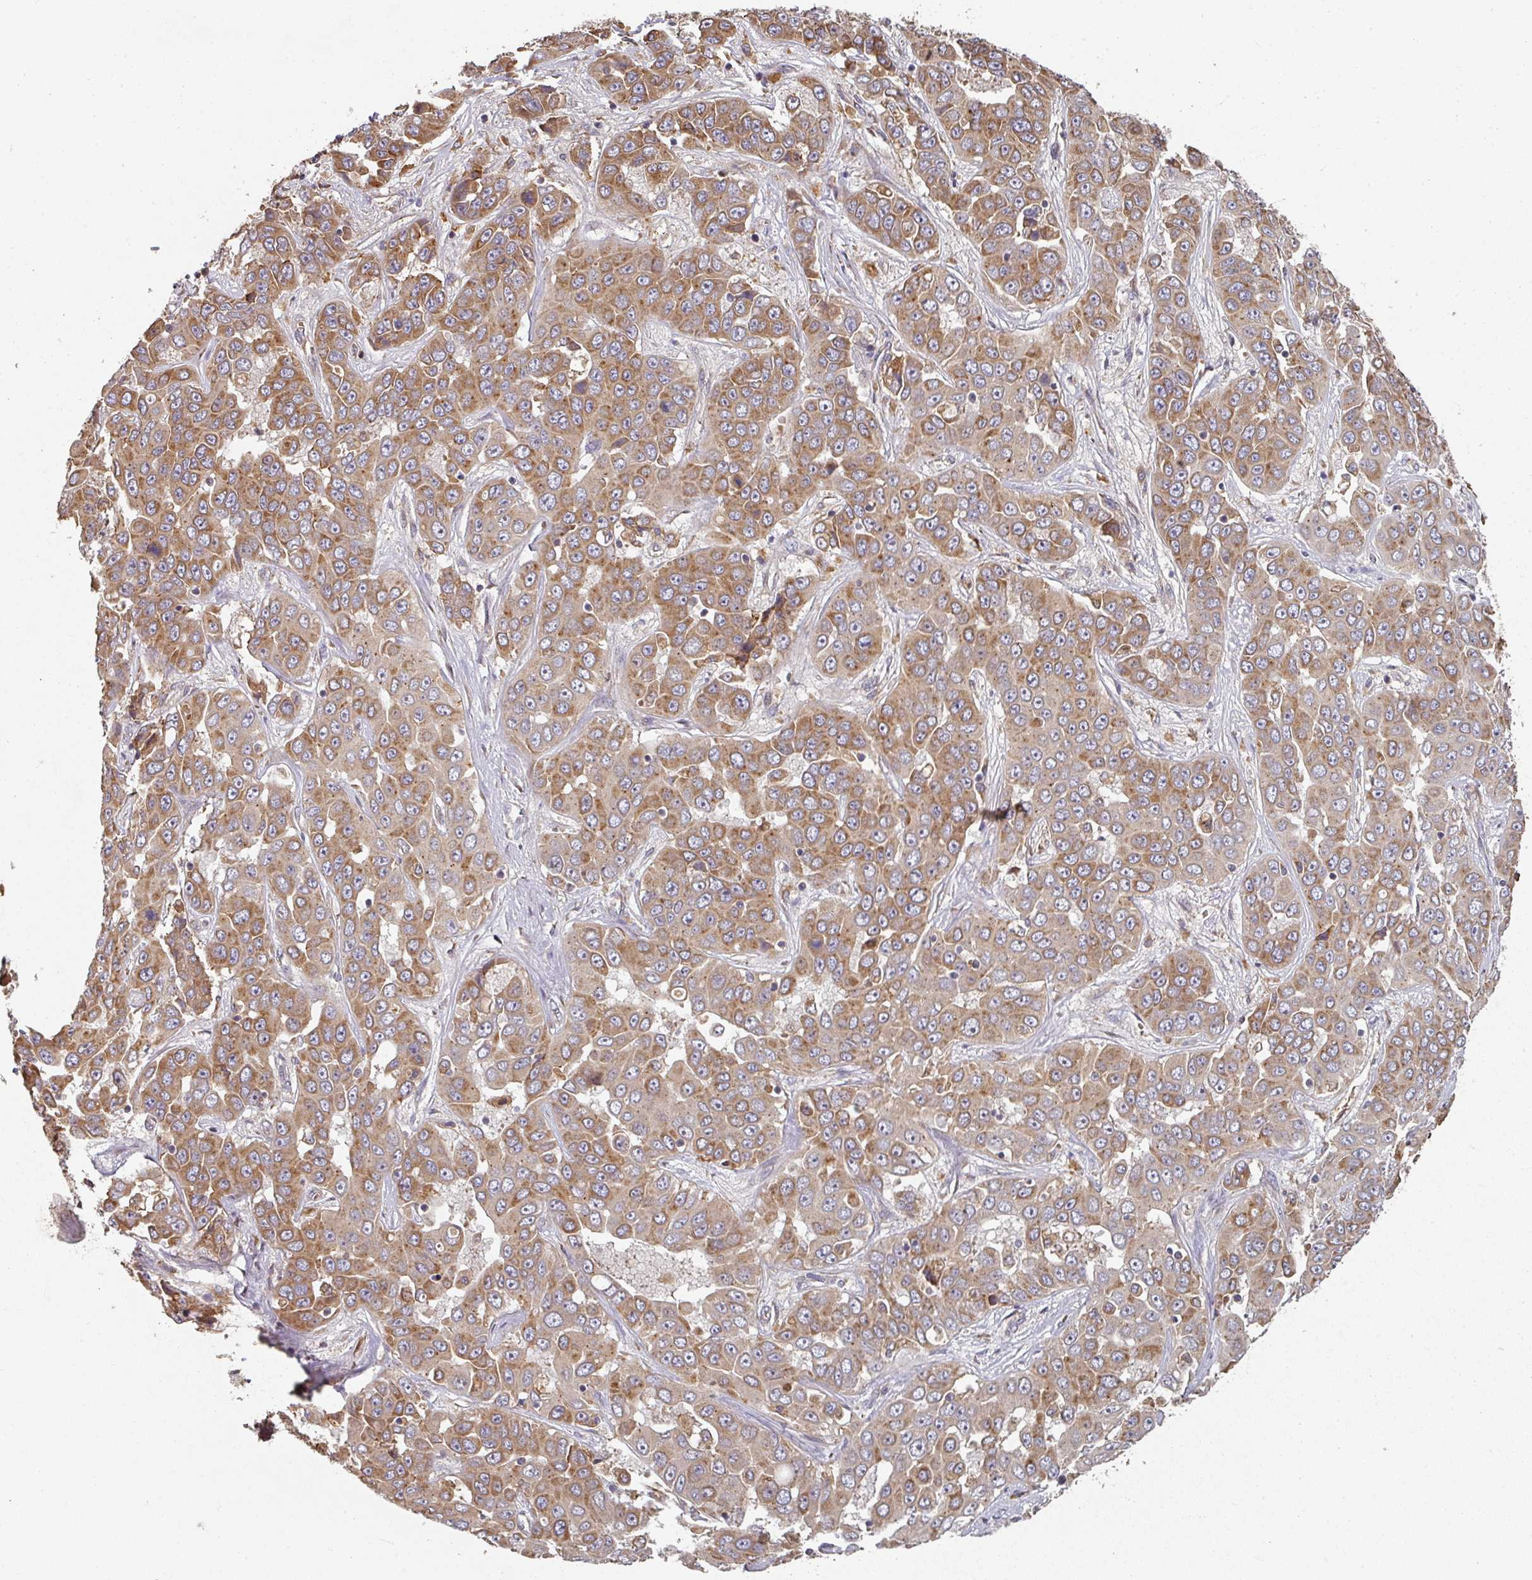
{"staining": {"intensity": "moderate", "quantity": ">75%", "location": "cytoplasmic/membranous"}, "tissue": "liver cancer", "cell_type": "Tumor cells", "image_type": "cancer", "snomed": [{"axis": "morphology", "description": "Cholangiocarcinoma"}, {"axis": "topography", "description": "Liver"}], "caption": "The micrograph reveals a brown stain indicating the presence of a protein in the cytoplasmic/membranous of tumor cells in liver cancer (cholangiocarcinoma).", "gene": "EDEM2", "patient": {"sex": "female", "age": 52}}